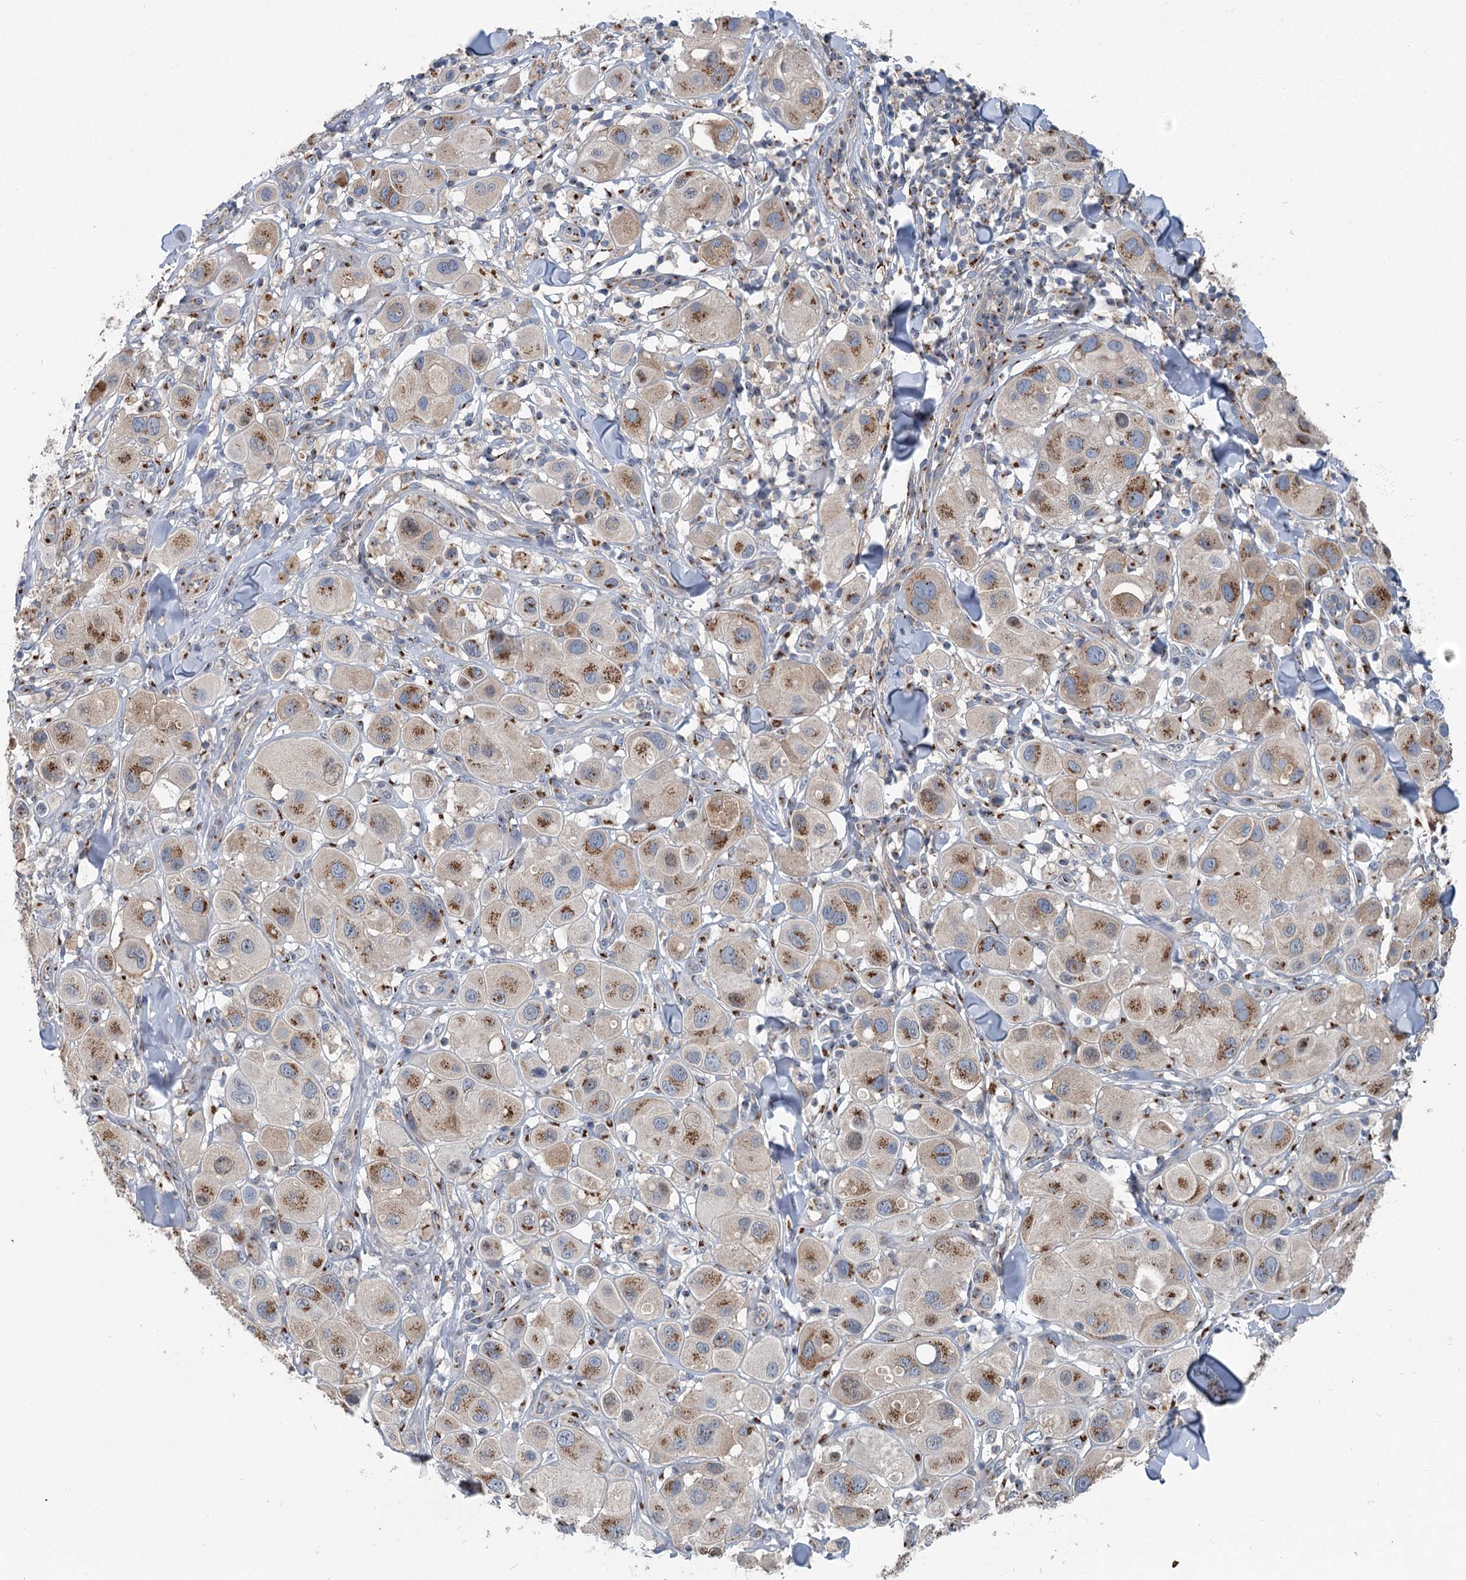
{"staining": {"intensity": "moderate", "quantity": ">75%", "location": "cytoplasmic/membranous"}, "tissue": "melanoma", "cell_type": "Tumor cells", "image_type": "cancer", "snomed": [{"axis": "morphology", "description": "Malignant melanoma, Metastatic site"}, {"axis": "topography", "description": "Skin"}], "caption": "Immunohistochemical staining of human melanoma reveals medium levels of moderate cytoplasmic/membranous expression in about >75% of tumor cells.", "gene": "ITIH5", "patient": {"sex": "male", "age": 41}}